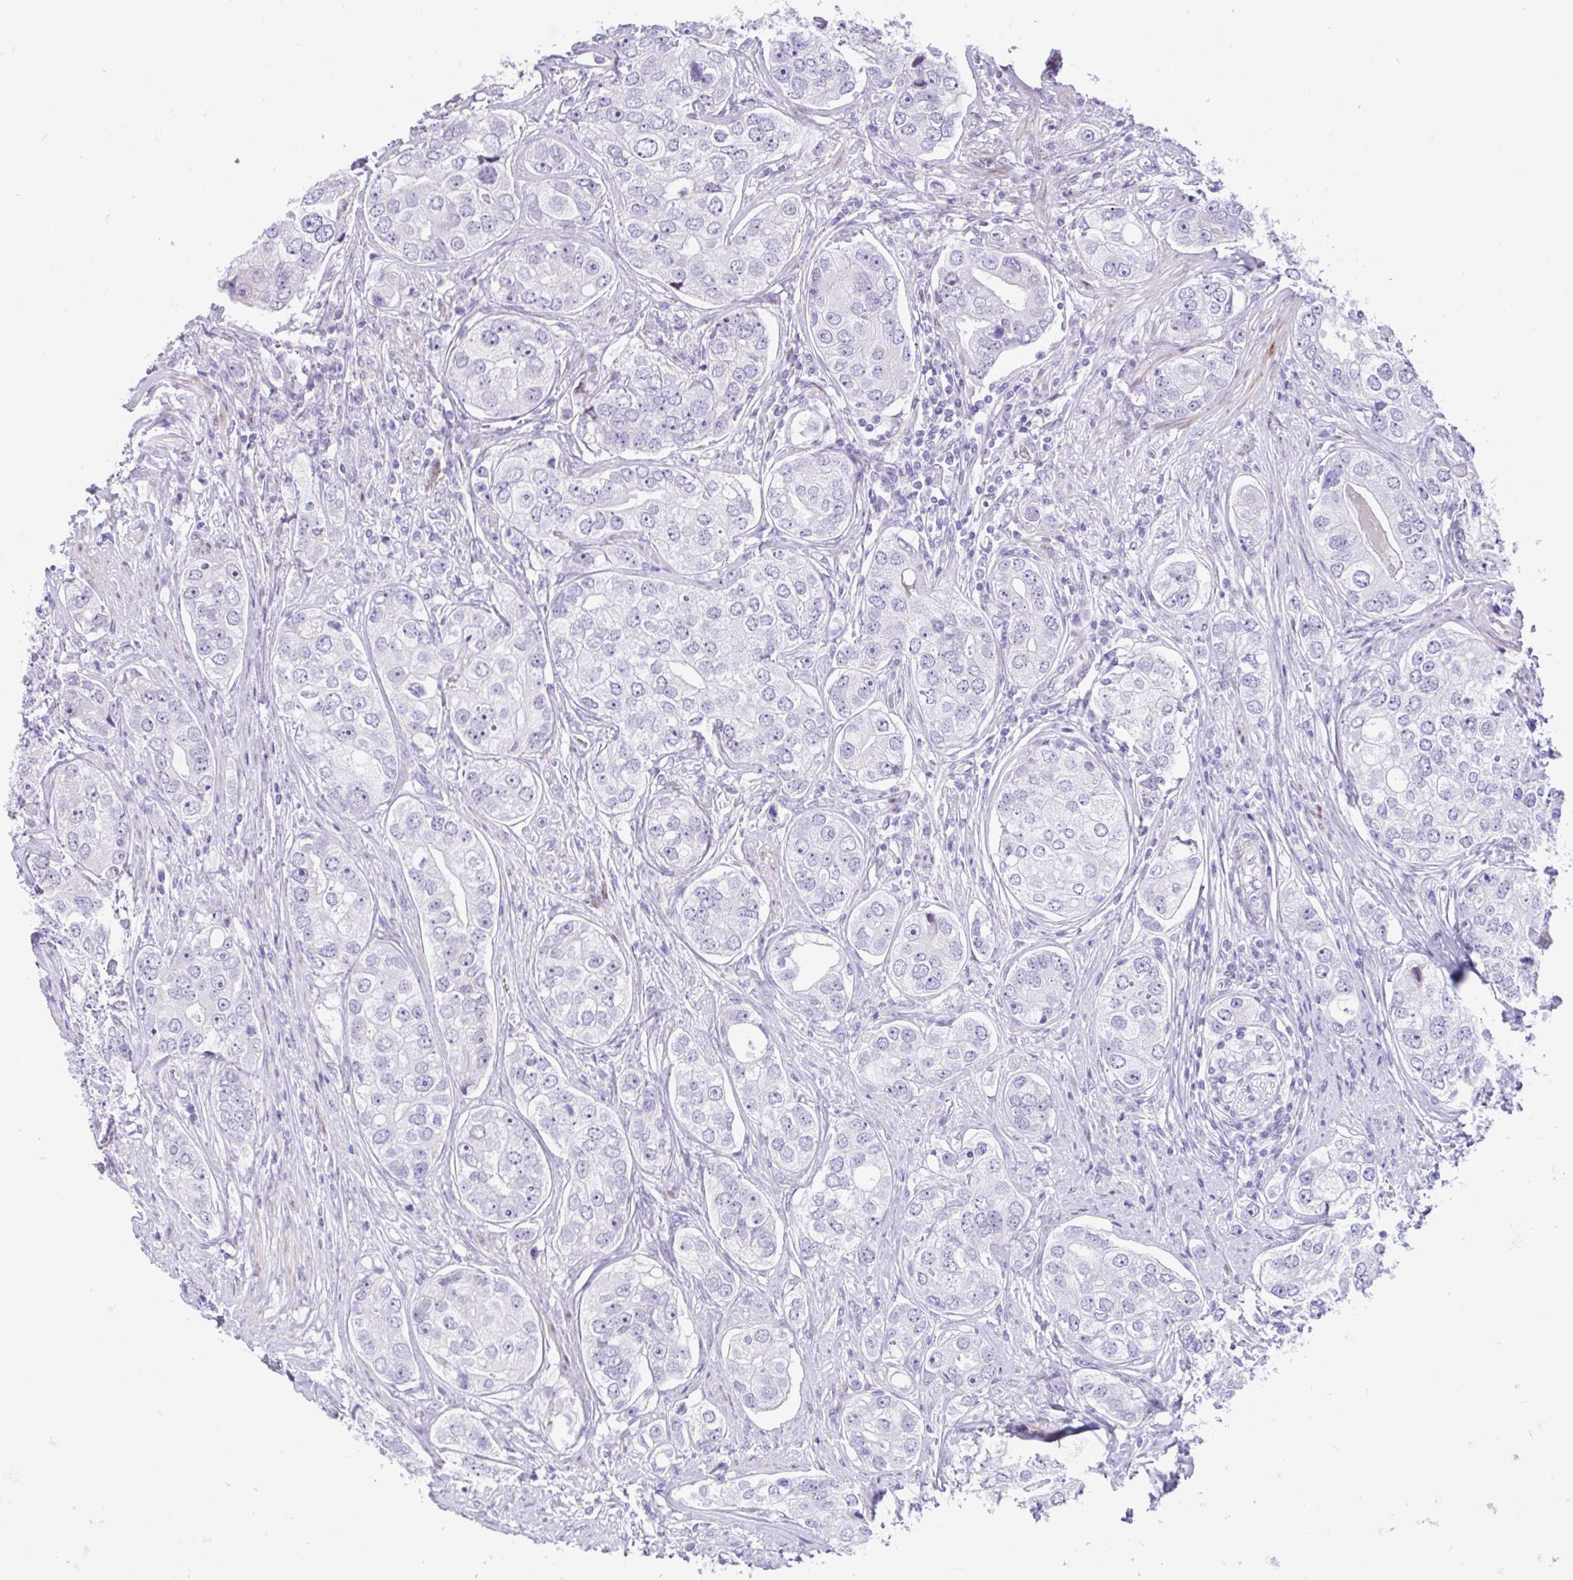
{"staining": {"intensity": "negative", "quantity": "none", "location": "none"}, "tissue": "prostate cancer", "cell_type": "Tumor cells", "image_type": "cancer", "snomed": [{"axis": "morphology", "description": "Adenocarcinoma, High grade"}, {"axis": "topography", "description": "Prostate"}], "caption": "A high-resolution histopathology image shows immunohistochemistry staining of prostate high-grade adenocarcinoma, which shows no significant expression in tumor cells.", "gene": "NHLH2", "patient": {"sex": "male", "age": 60}}